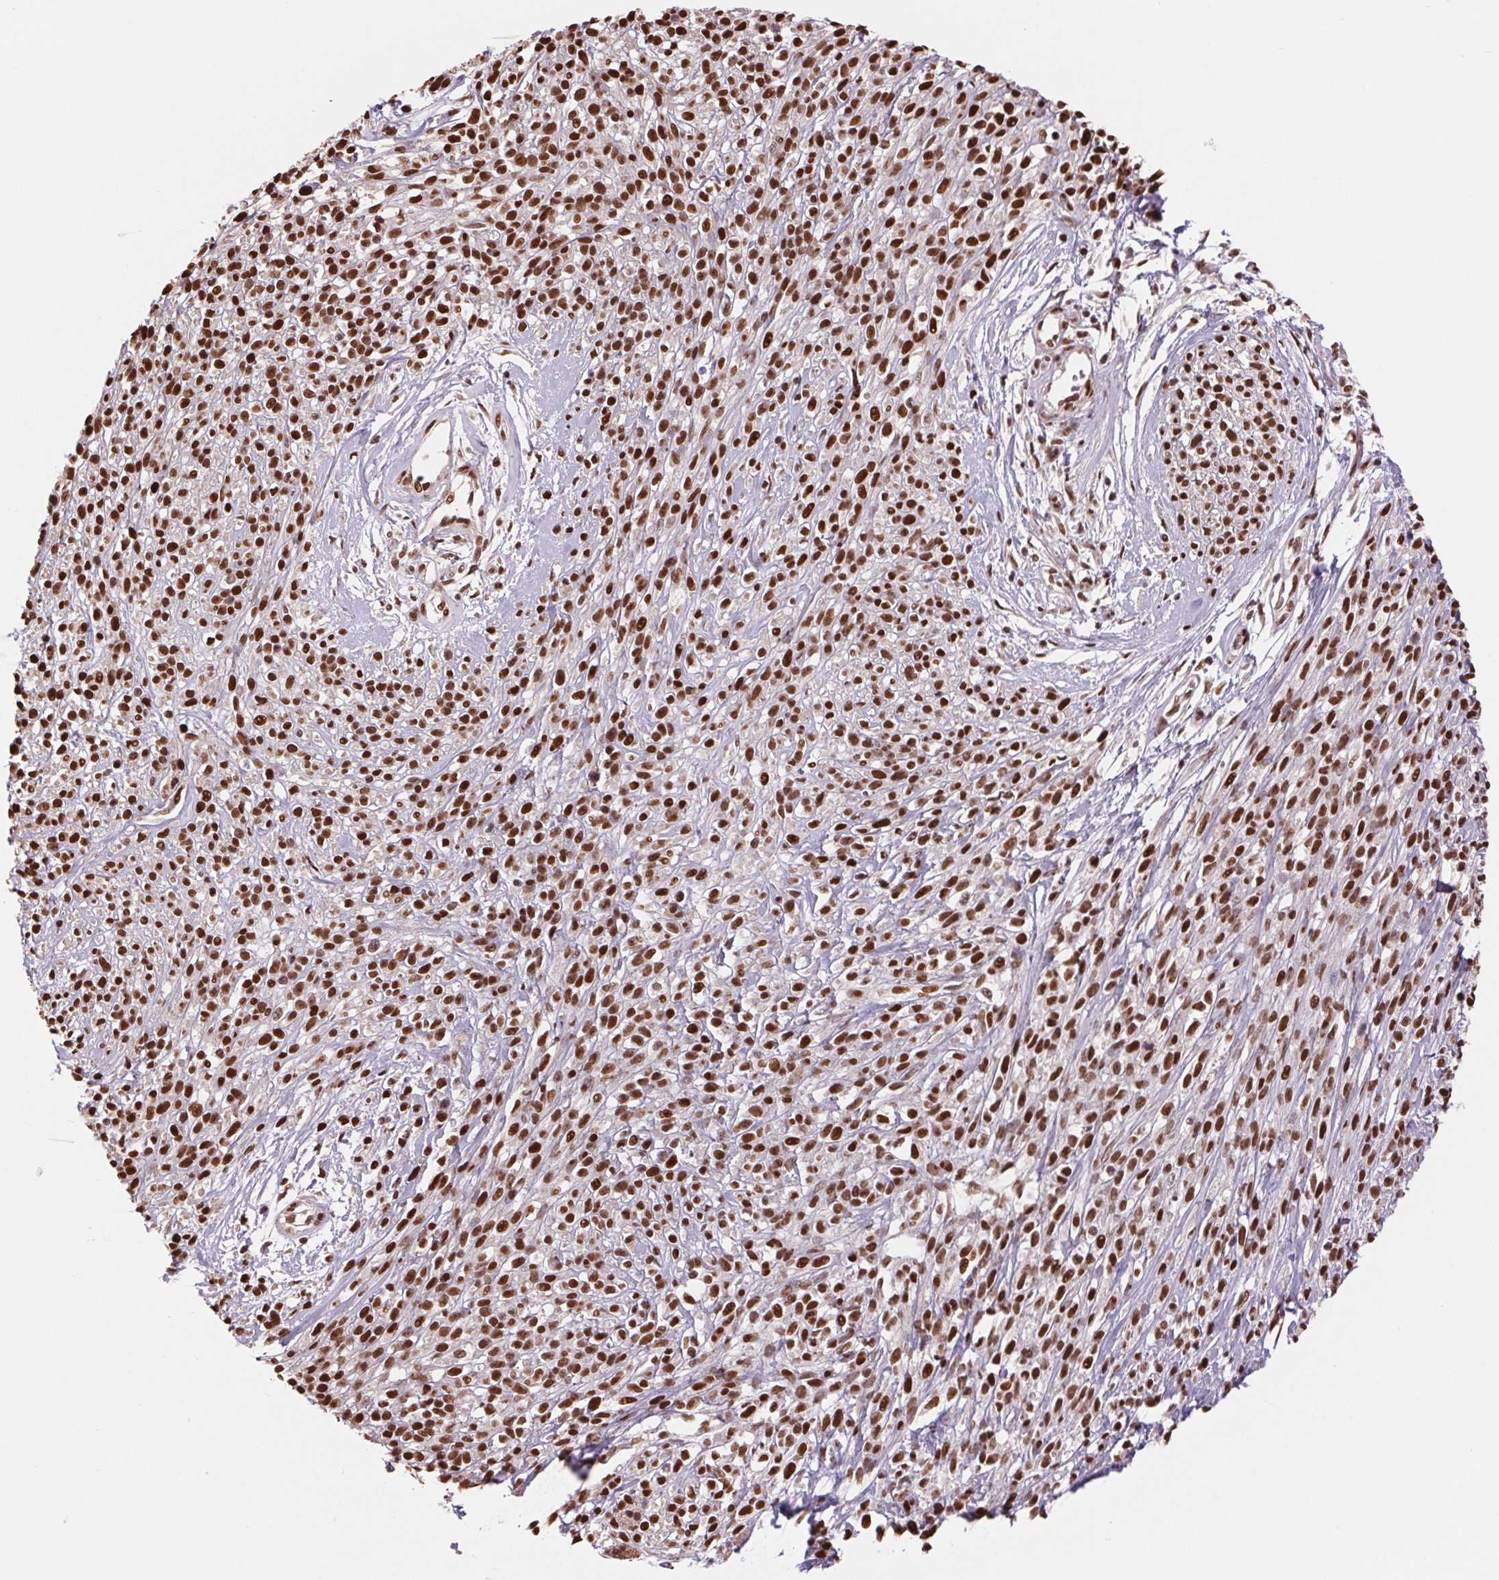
{"staining": {"intensity": "strong", "quantity": ">75%", "location": "nuclear"}, "tissue": "melanoma", "cell_type": "Tumor cells", "image_type": "cancer", "snomed": [{"axis": "morphology", "description": "Malignant melanoma, NOS"}, {"axis": "topography", "description": "Skin"}, {"axis": "topography", "description": "Skin of trunk"}], "caption": "Human malignant melanoma stained with a protein marker demonstrates strong staining in tumor cells.", "gene": "RAD23A", "patient": {"sex": "male", "age": 74}}